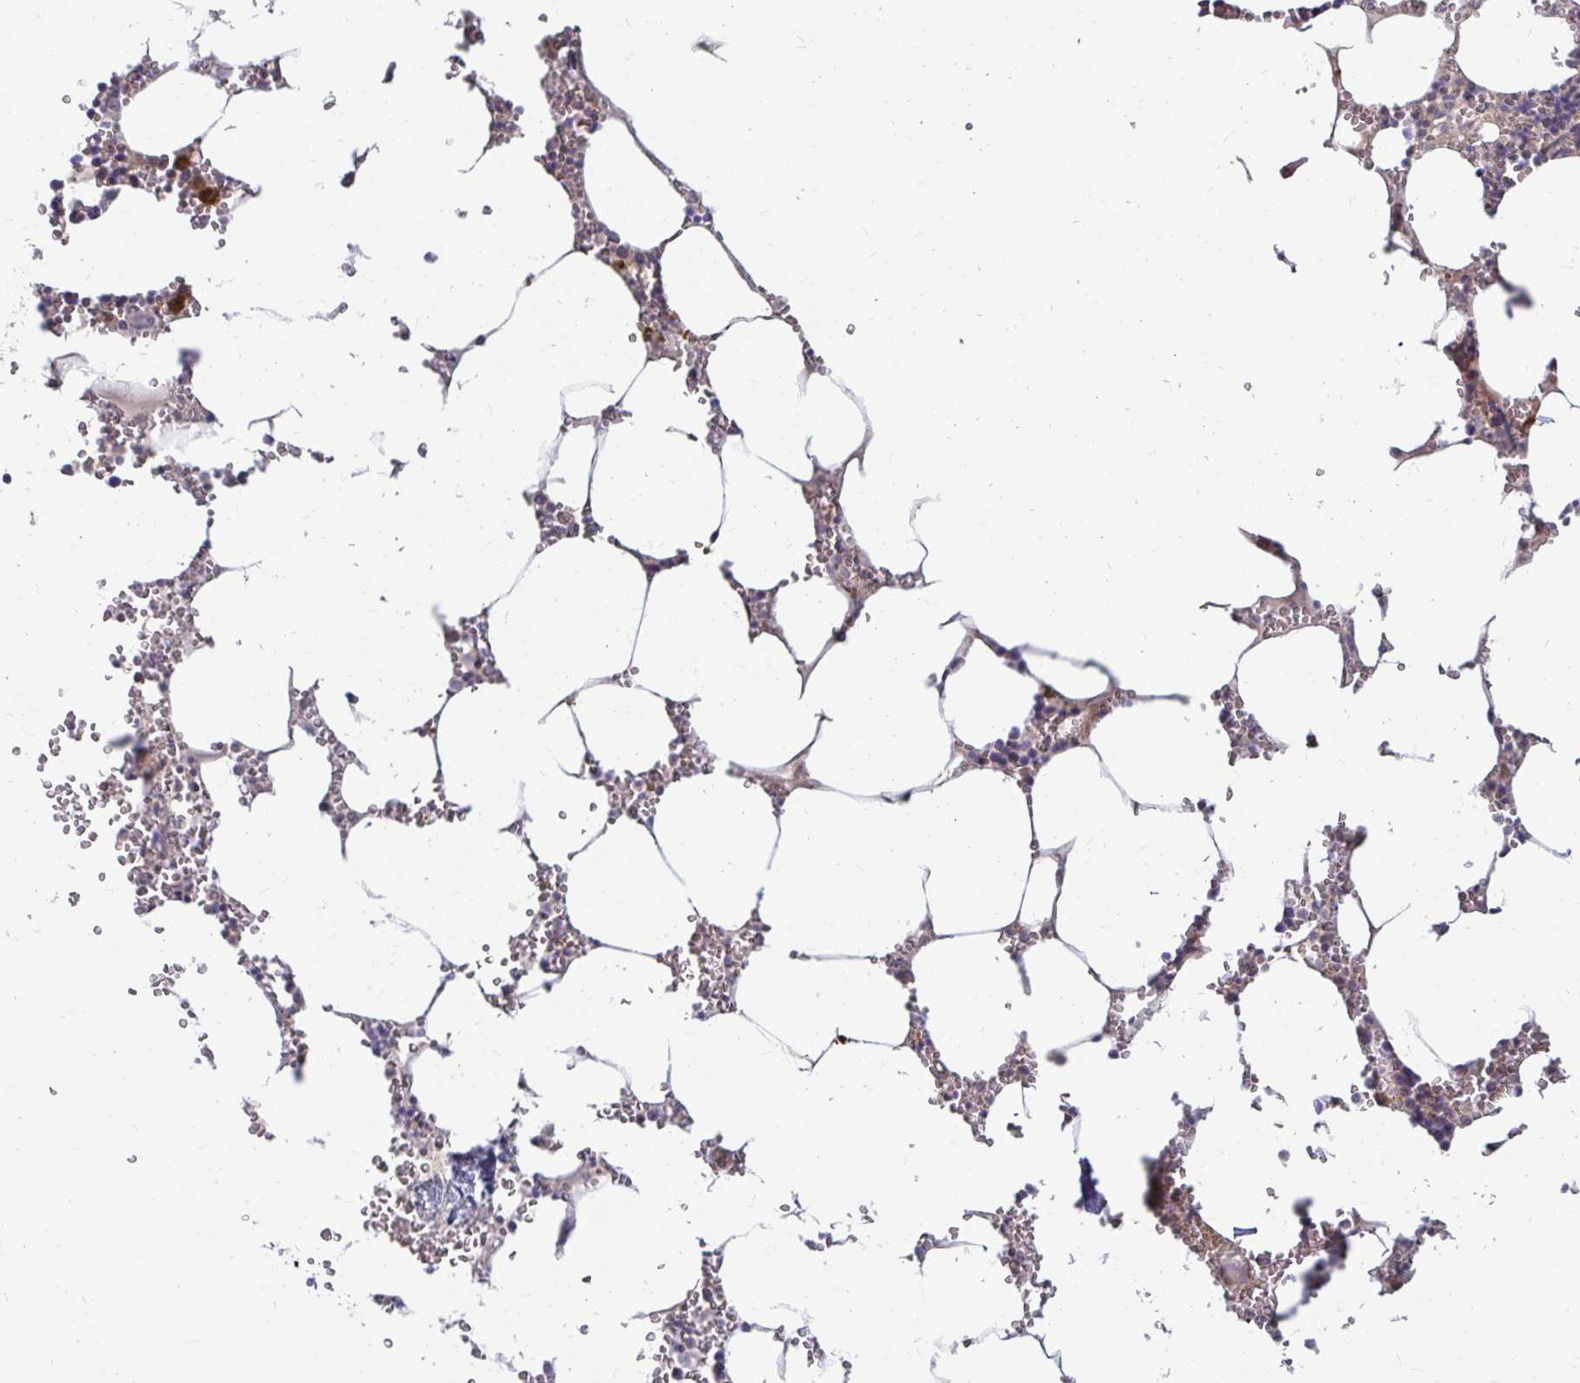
{"staining": {"intensity": "moderate", "quantity": "<25%", "location": "cytoplasmic/membranous"}, "tissue": "bone marrow", "cell_type": "Hematopoietic cells", "image_type": "normal", "snomed": [{"axis": "morphology", "description": "Normal tissue, NOS"}, {"axis": "topography", "description": "Bone marrow"}], "caption": "A brown stain labels moderate cytoplasmic/membranous staining of a protein in hematopoietic cells of normal human bone marrow. Ihc stains the protein of interest in brown and the nuclei are stained blue.", "gene": "CAST", "patient": {"sex": "male", "age": 54}}